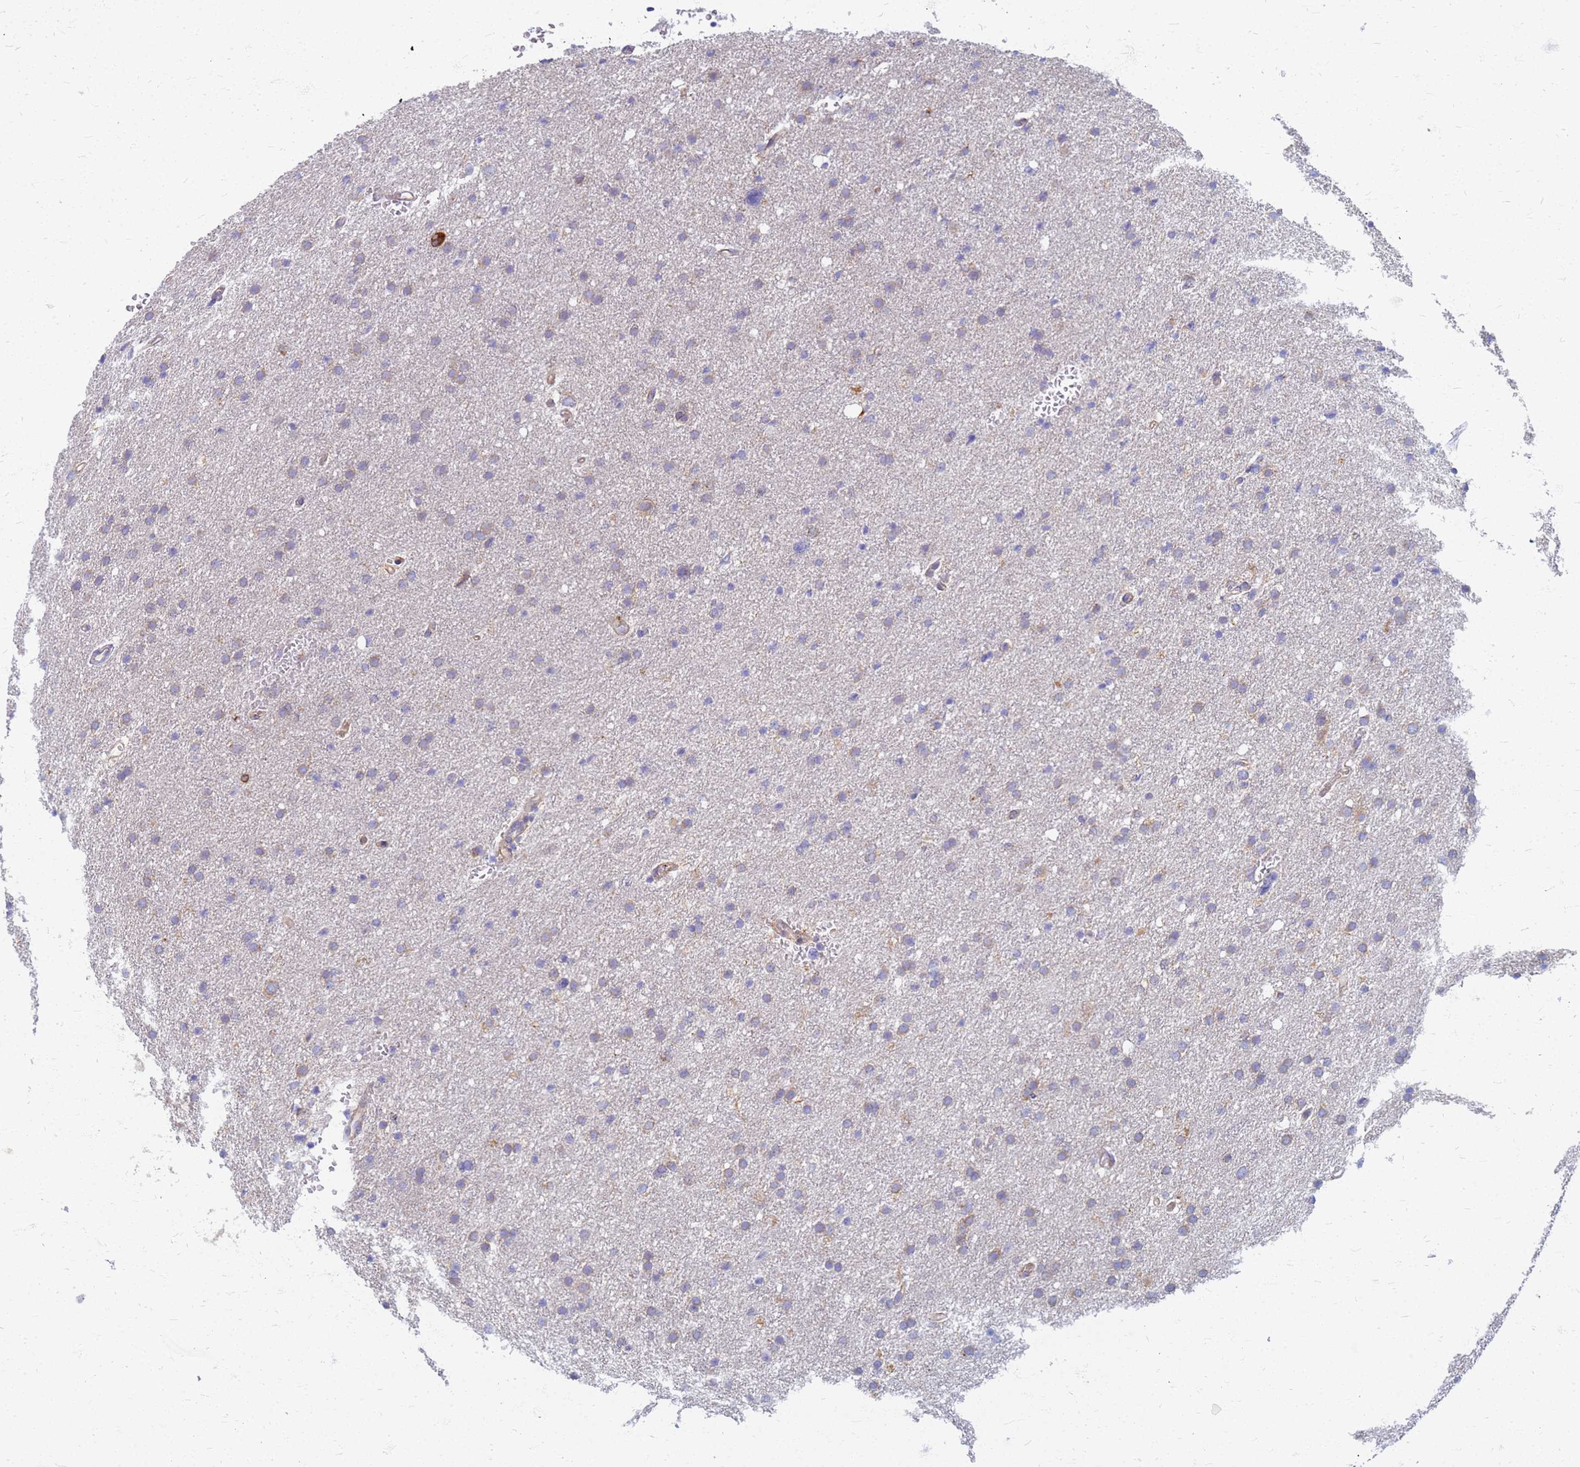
{"staining": {"intensity": "negative", "quantity": "none", "location": "none"}, "tissue": "glioma", "cell_type": "Tumor cells", "image_type": "cancer", "snomed": [{"axis": "morphology", "description": "Glioma, malignant, High grade"}, {"axis": "topography", "description": "Cerebral cortex"}], "caption": "Human malignant glioma (high-grade) stained for a protein using immunohistochemistry (IHC) demonstrates no positivity in tumor cells.", "gene": "EEA1", "patient": {"sex": "female", "age": 36}}